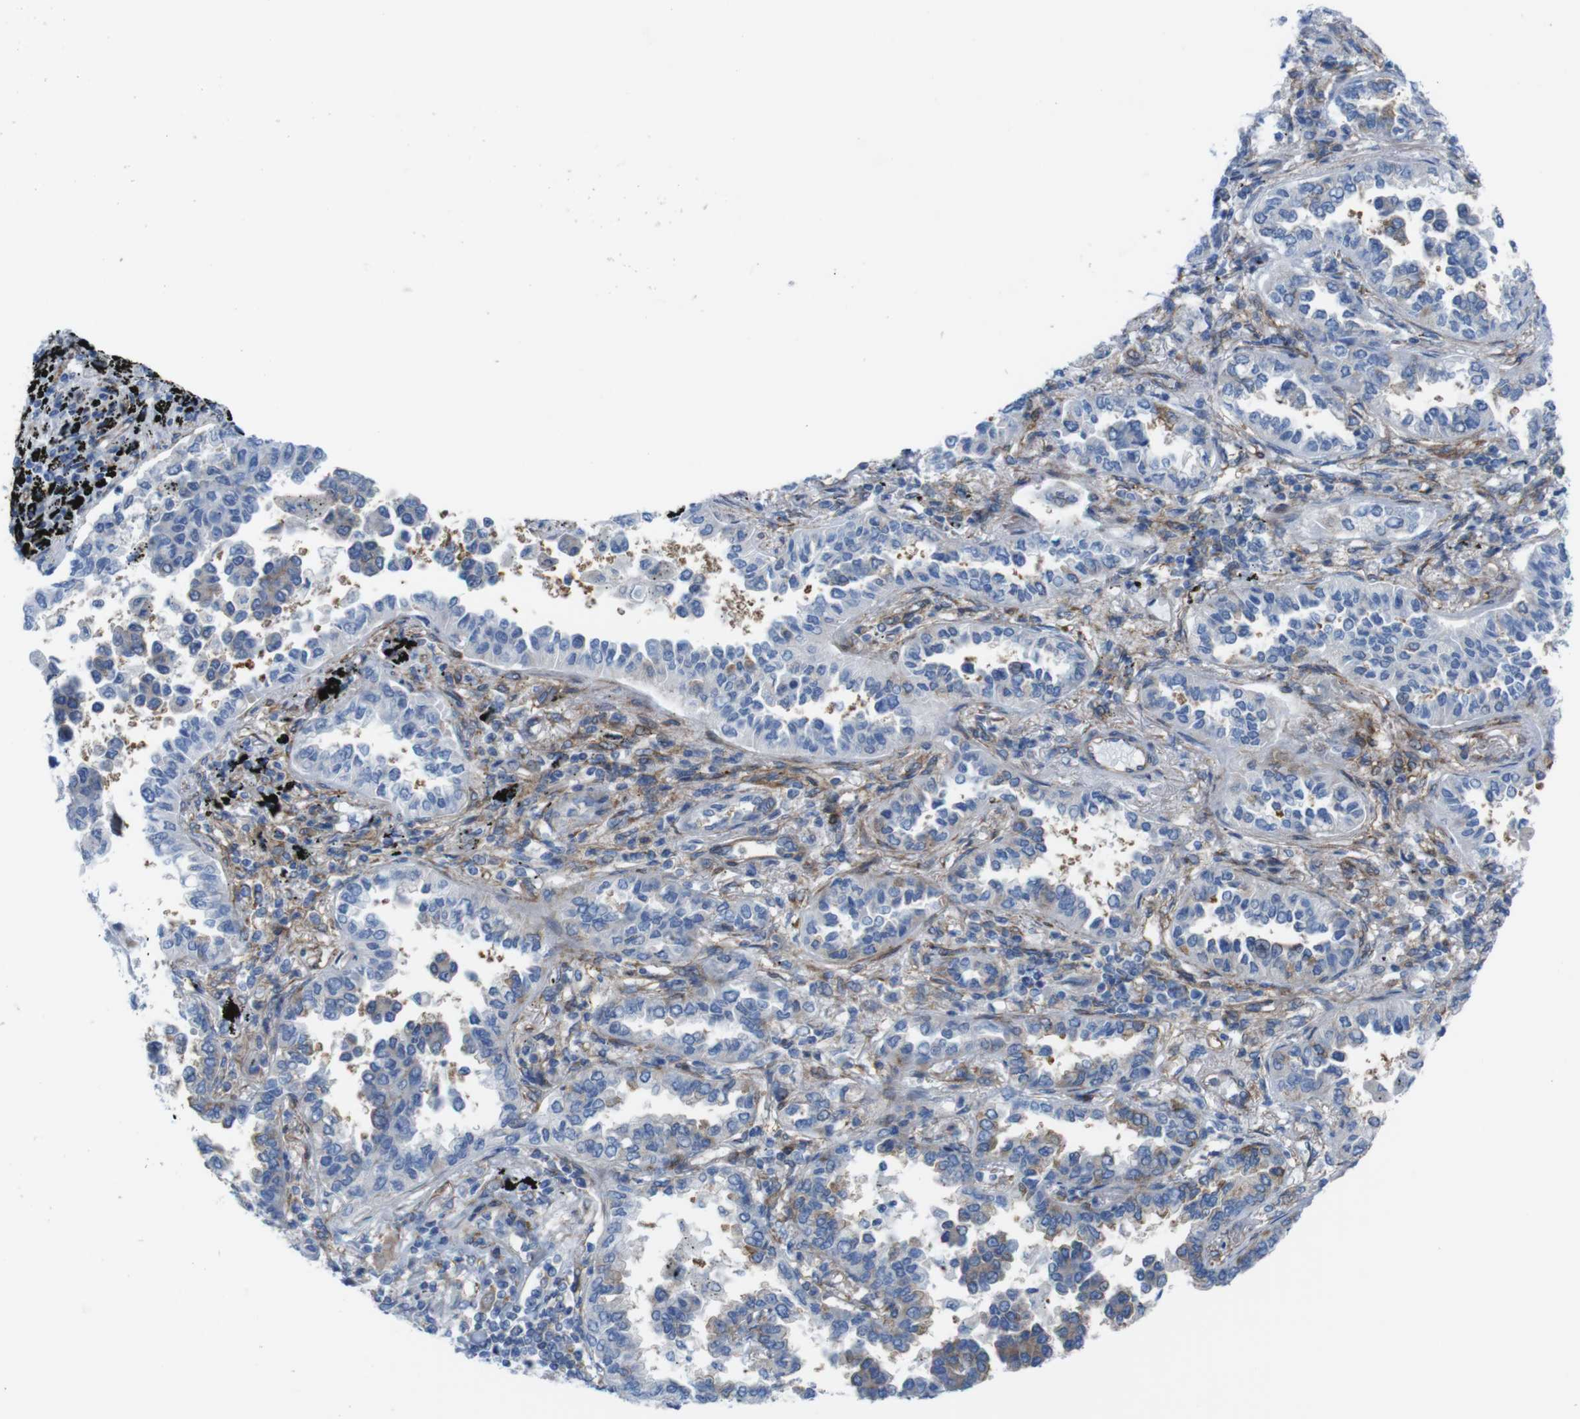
{"staining": {"intensity": "negative", "quantity": "none", "location": "none"}, "tissue": "lung cancer", "cell_type": "Tumor cells", "image_type": "cancer", "snomed": [{"axis": "morphology", "description": "Normal tissue, NOS"}, {"axis": "morphology", "description": "Adenocarcinoma, NOS"}, {"axis": "topography", "description": "Lung"}], "caption": "Immunohistochemistry of human lung cancer shows no staining in tumor cells. Brightfield microscopy of immunohistochemistry (IHC) stained with DAB (3,3'-diaminobenzidine) (brown) and hematoxylin (blue), captured at high magnification.", "gene": "DIAPH2", "patient": {"sex": "male", "age": 59}}